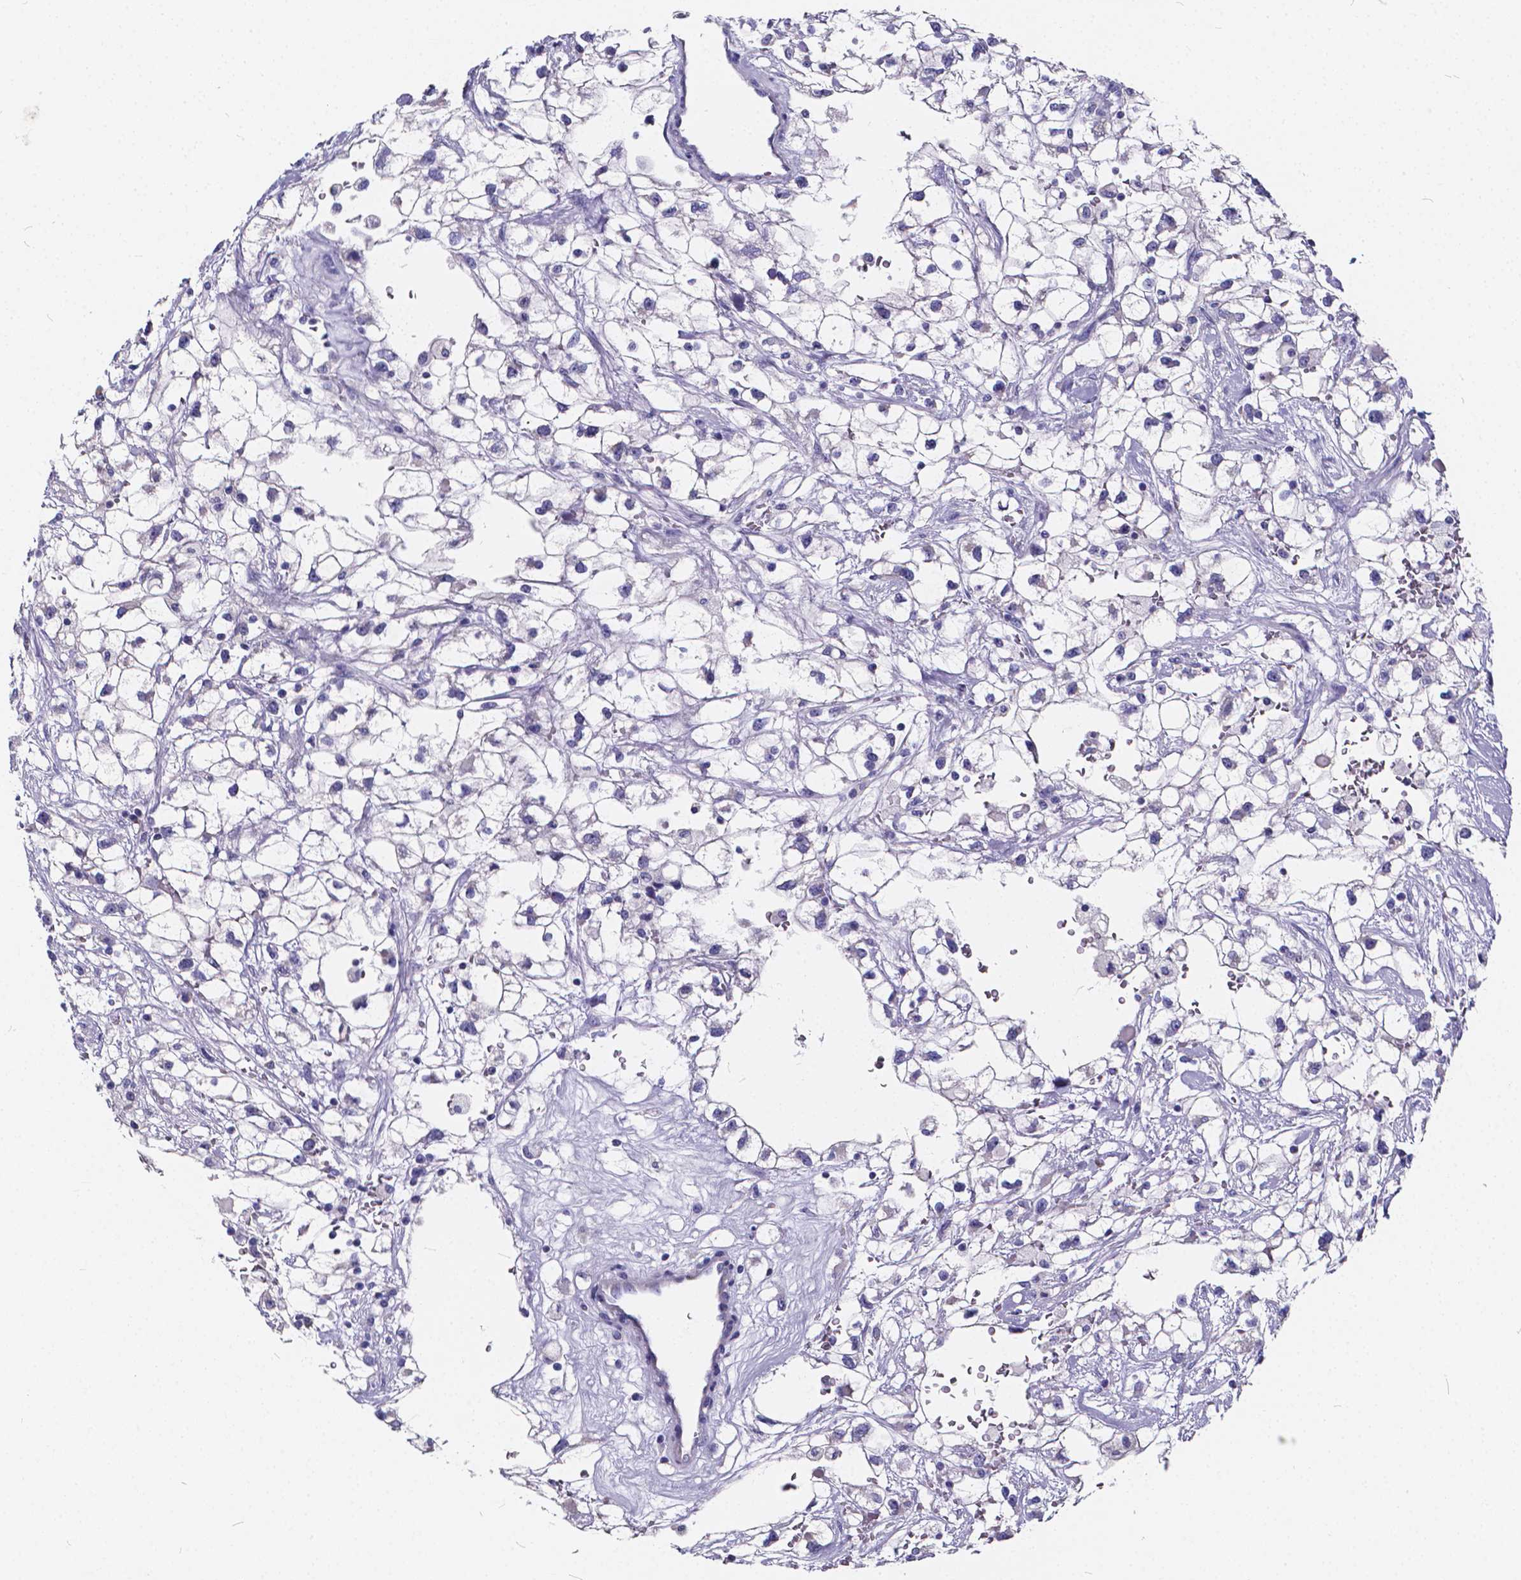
{"staining": {"intensity": "negative", "quantity": "none", "location": "none"}, "tissue": "renal cancer", "cell_type": "Tumor cells", "image_type": "cancer", "snomed": [{"axis": "morphology", "description": "Adenocarcinoma, NOS"}, {"axis": "topography", "description": "Kidney"}], "caption": "This is an IHC micrograph of human renal cancer. There is no positivity in tumor cells.", "gene": "SPEF2", "patient": {"sex": "male", "age": 59}}